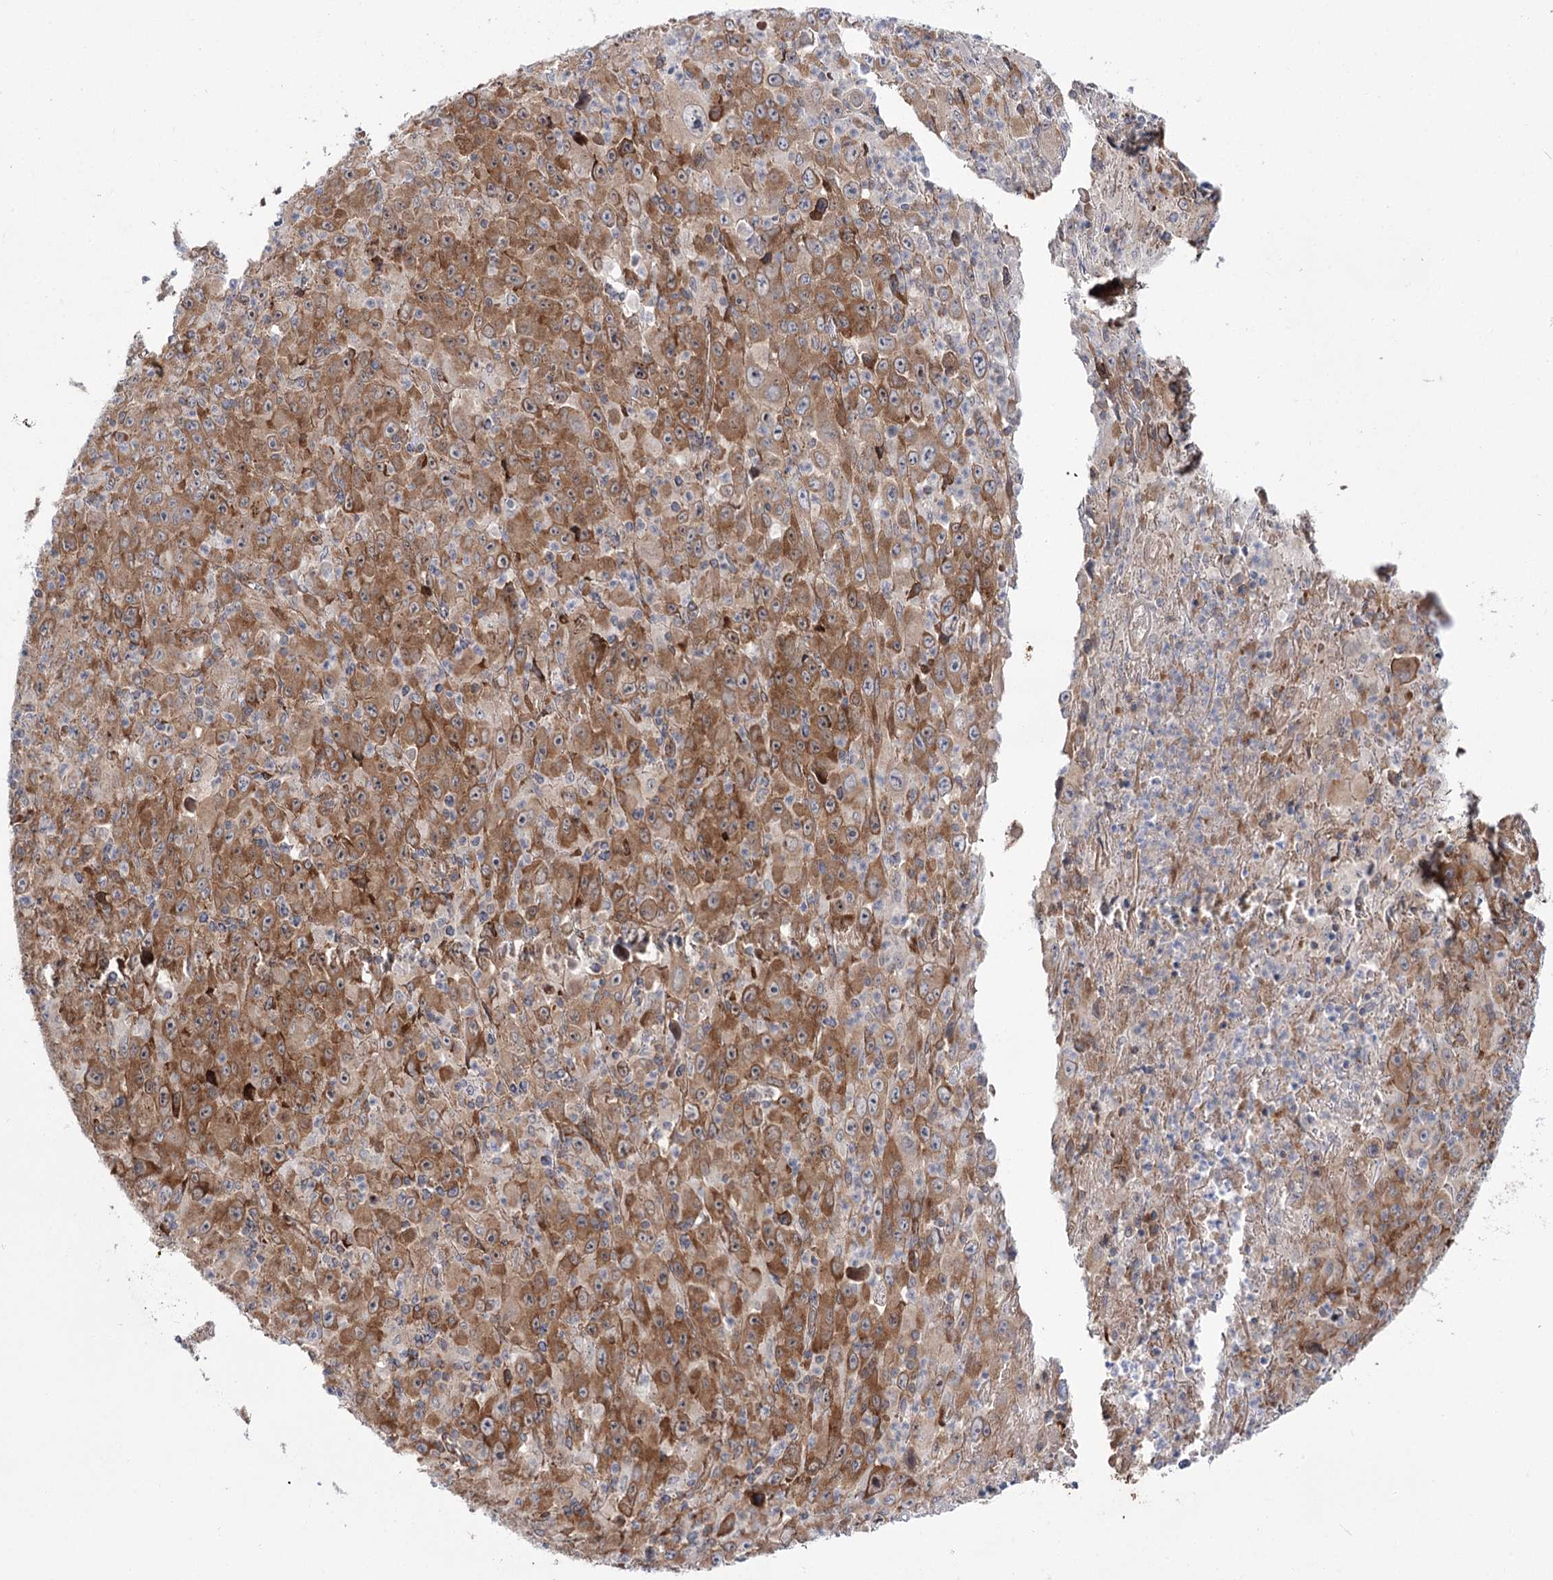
{"staining": {"intensity": "moderate", "quantity": ">75%", "location": "cytoplasmic/membranous"}, "tissue": "melanoma", "cell_type": "Tumor cells", "image_type": "cancer", "snomed": [{"axis": "morphology", "description": "Malignant melanoma, Metastatic site"}, {"axis": "topography", "description": "Skin"}], "caption": "Moderate cytoplasmic/membranous protein staining is identified in approximately >75% of tumor cells in malignant melanoma (metastatic site). Nuclei are stained in blue.", "gene": "VWA2", "patient": {"sex": "female", "age": 56}}